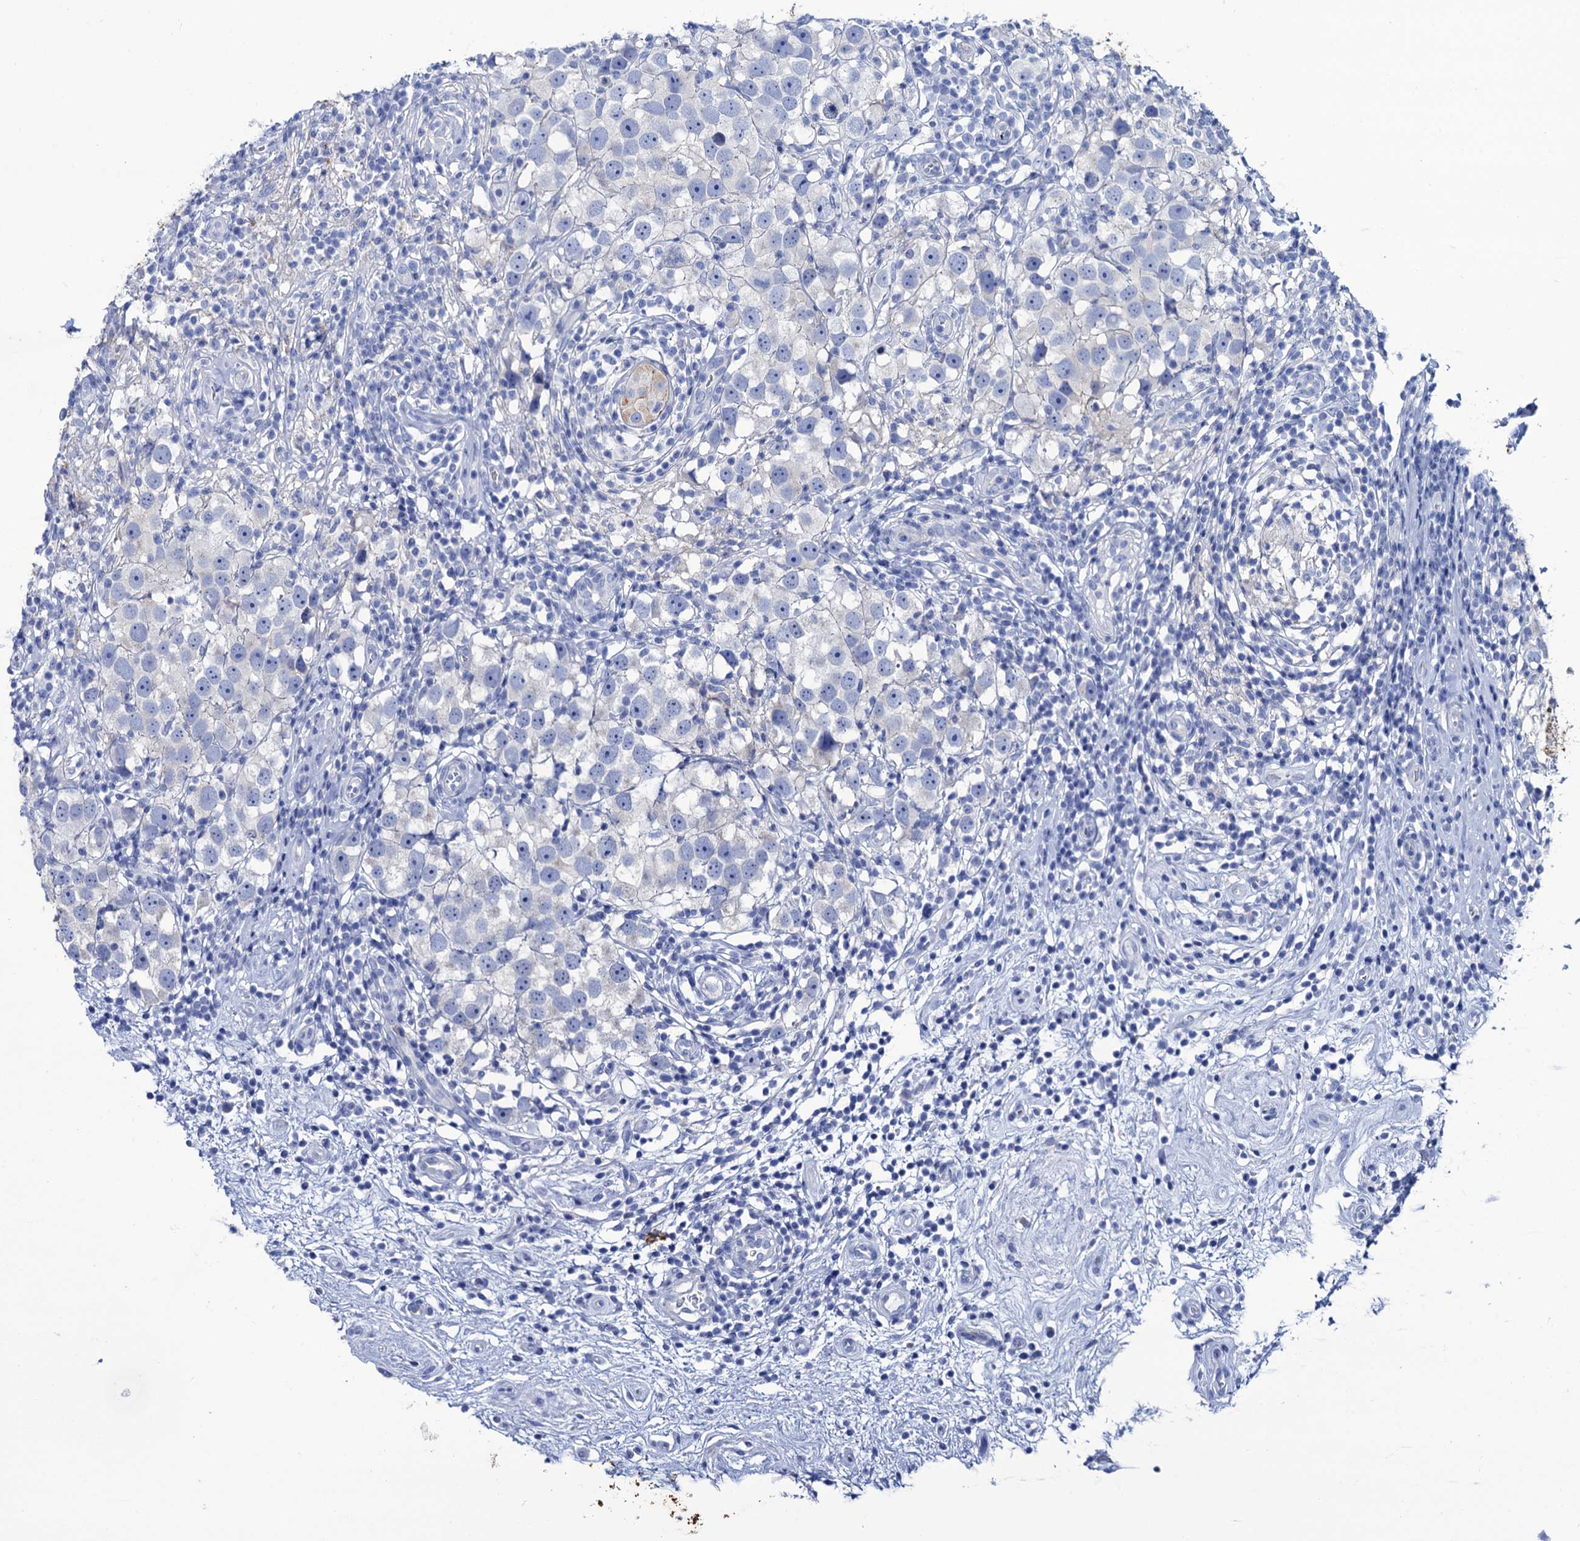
{"staining": {"intensity": "negative", "quantity": "none", "location": "none"}, "tissue": "testis cancer", "cell_type": "Tumor cells", "image_type": "cancer", "snomed": [{"axis": "morphology", "description": "Seminoma, NOS"}, {"axis": "topography", "description": "Testis"}], "caption": "Tumor cells are negative for brown protein staining in testis seminoma. Nuclei are stained in blue.", "gene": "RAB3IP", "patient": {"sex": "male", "age": 49}}